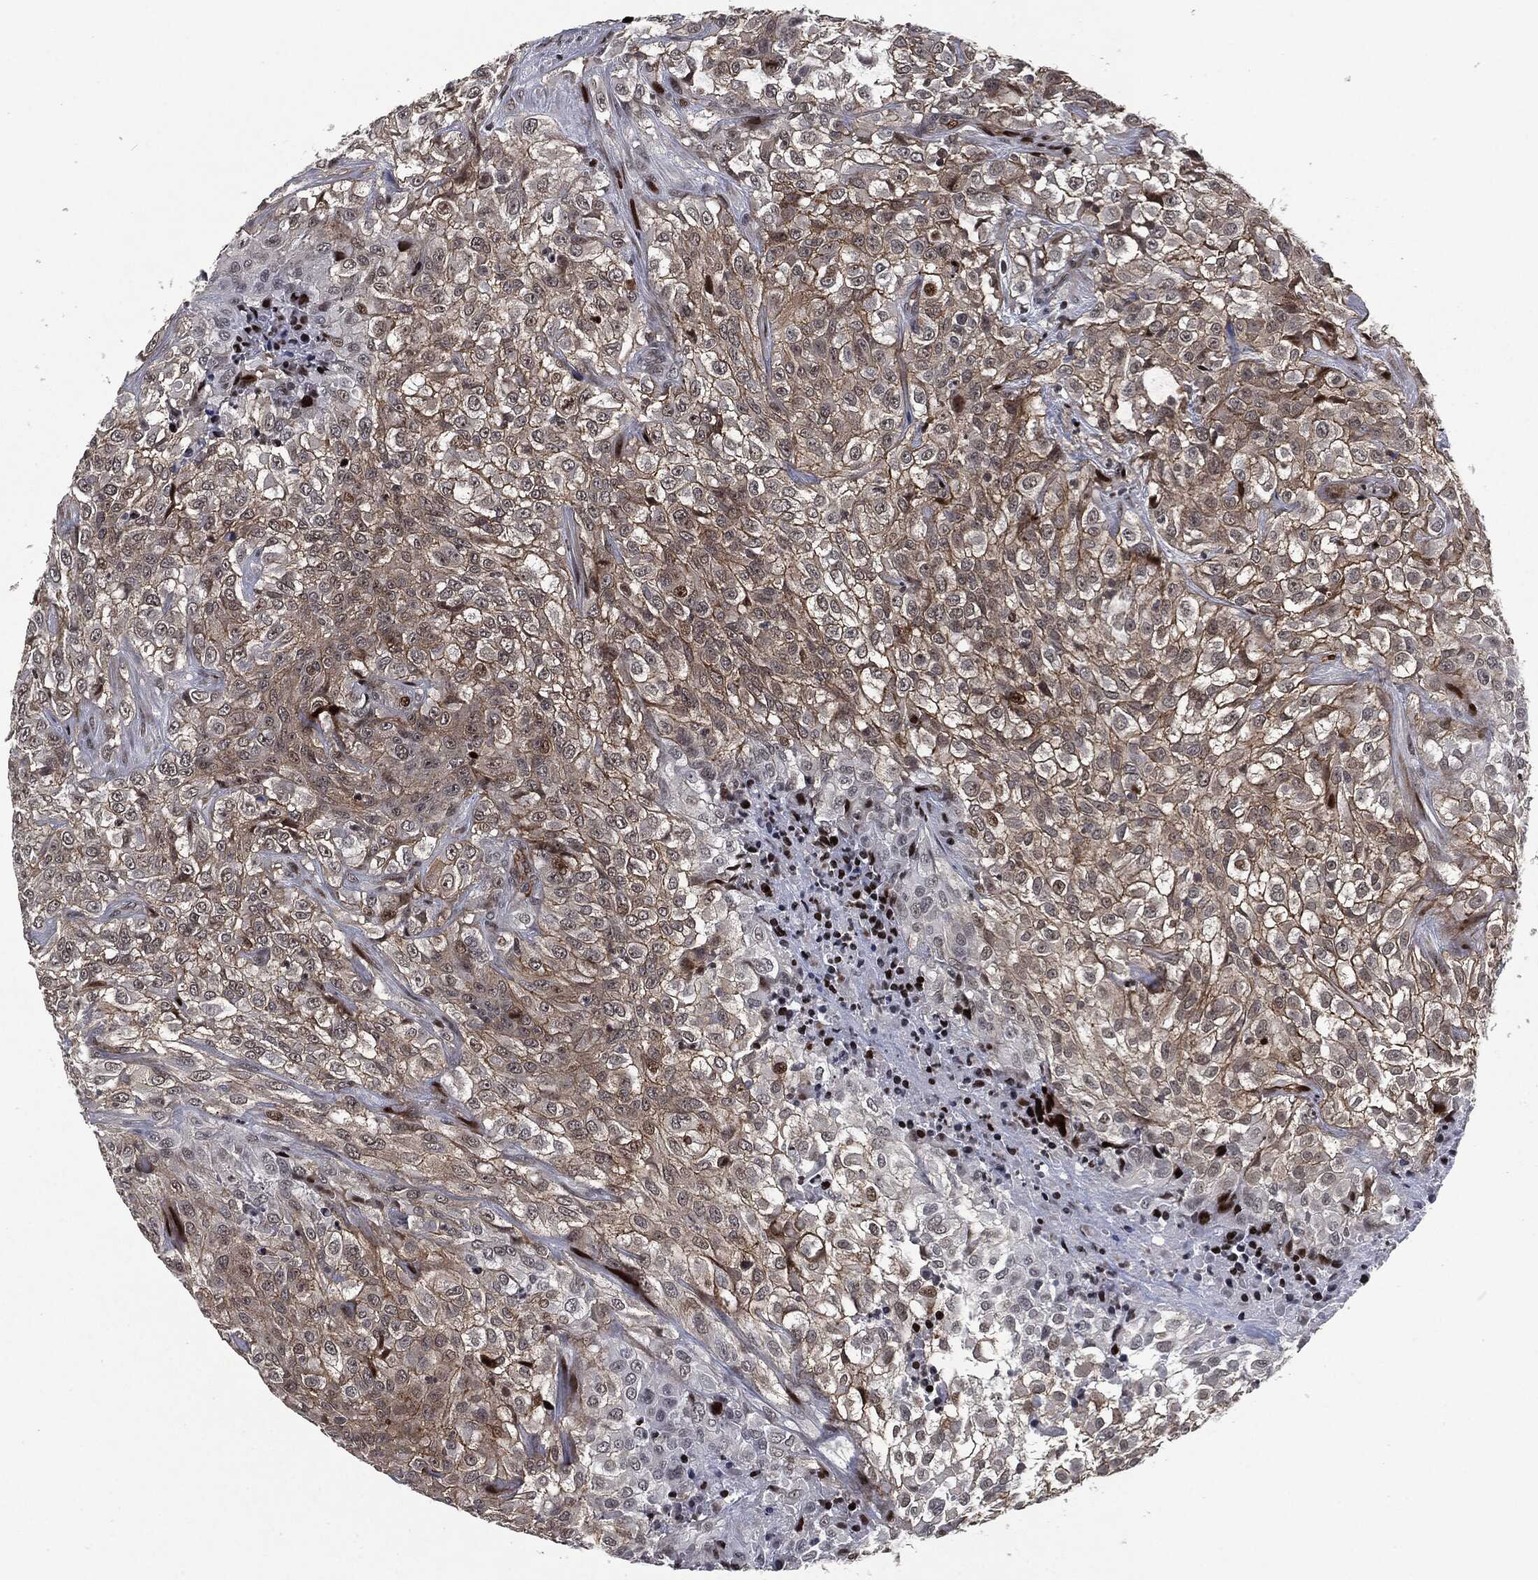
{"staining": {"intensity": "strong", "quantity": "25%-75%", "location": "cytoplasmic/membranous"}, "tissue": "urothelial cancer", "cell_type": "Tumor cells", "image_type": "cancer", "snomed": [{"axis": "morphology", "description": "Urothelial carcinoma, High grade"}, {"axis": "topography", "description": "Urinary bladder"}], "caption": "Immunohistochemistry (DAB (3,3'-diaminobenzidine)) staining of high-grade urothelial carcinoma exhibits strong cytoplasmic/membranous protein staining in approximately 25%-75% of tumor cells.", "gene": "EGFR", "patient": {"sex": "male", "age": 56}}